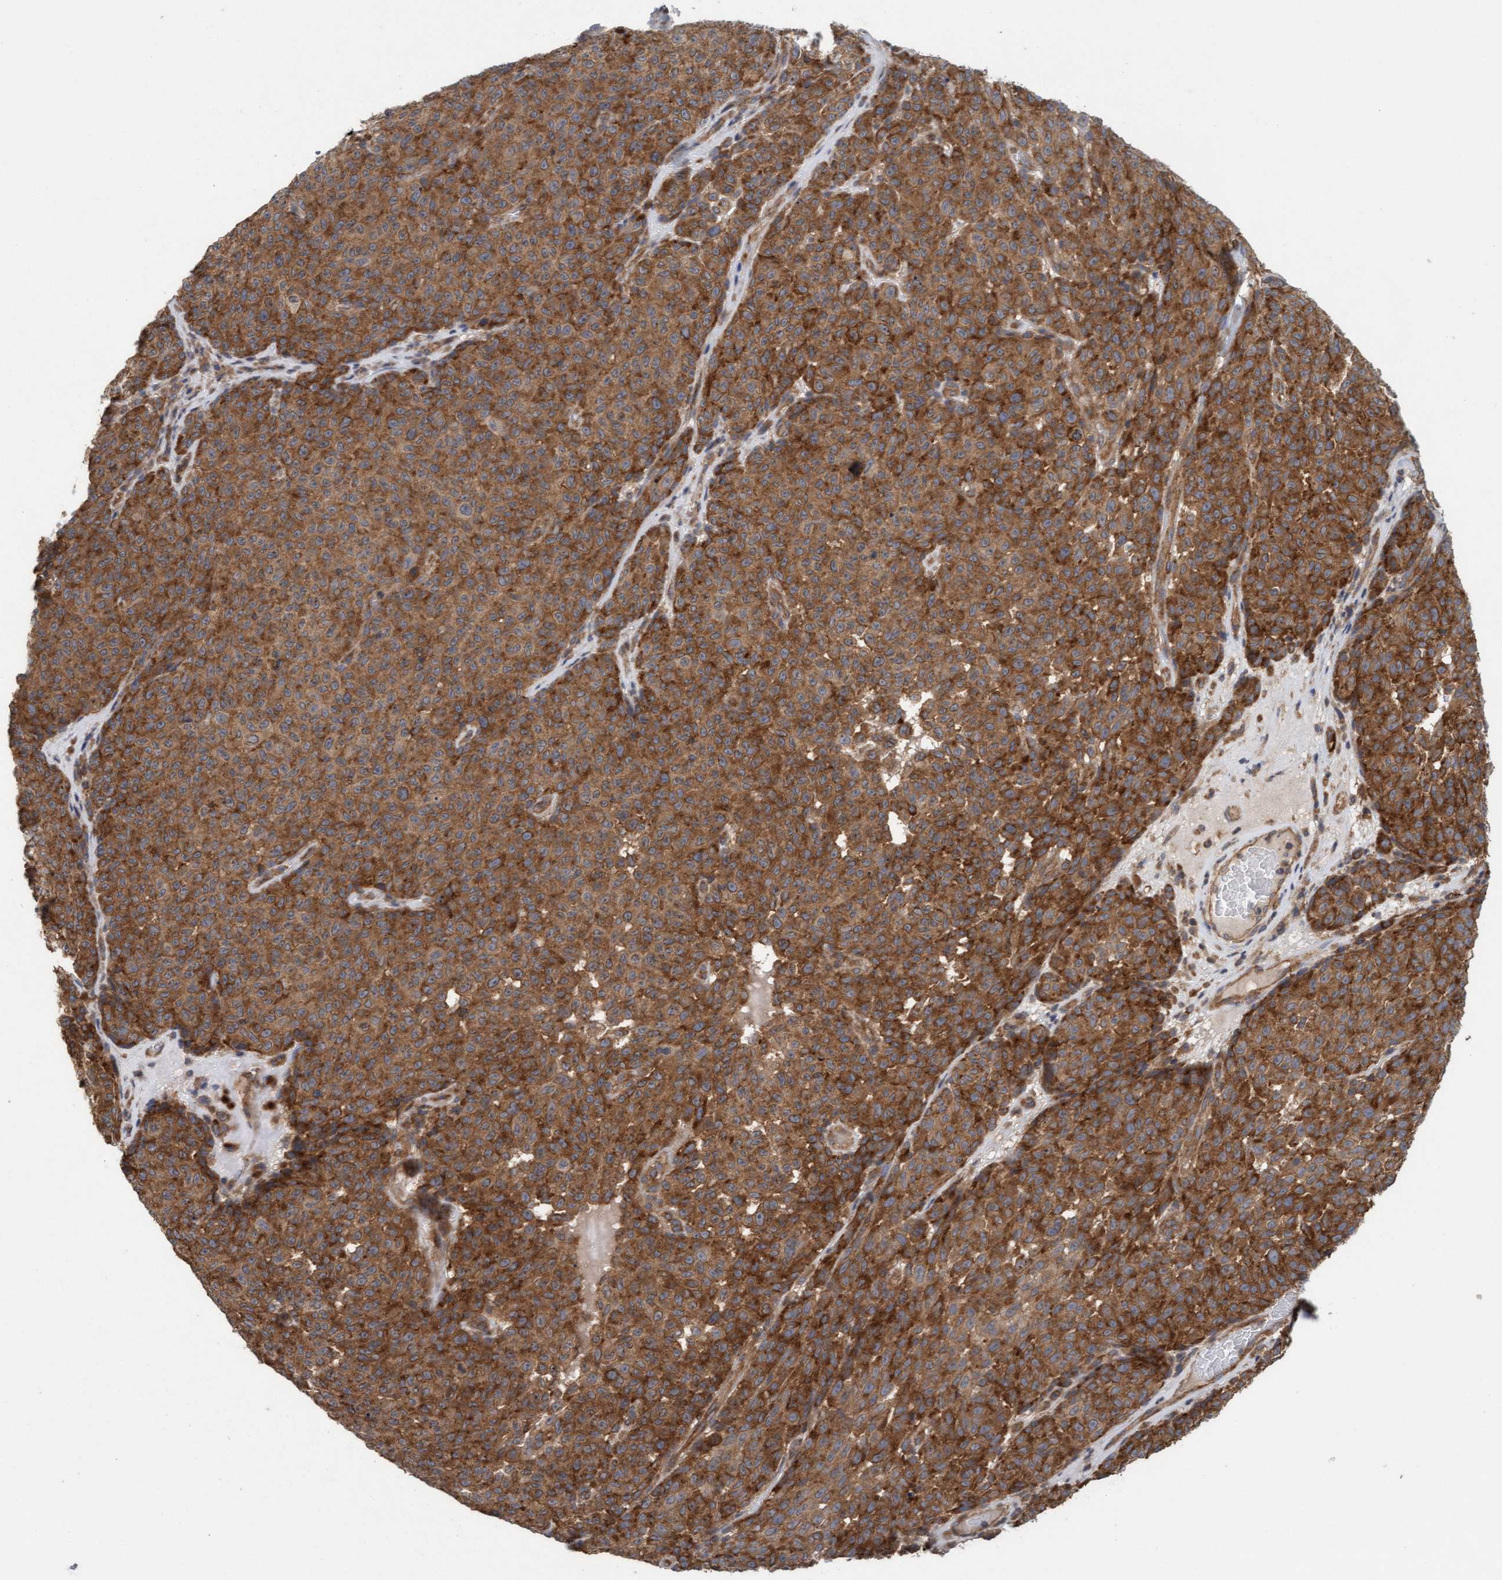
{"staining": {"intensity": "strong", "quantity": ">75%", "location": "cytoplasmic/membranous"}, "tissue": "melanoma", "cell_type": "Tumor cells", "image_type": "cancer", "snomed": [{"axis": "morphology", "description": "Malignant melanoma, NOS"}, {"axis": "topography", "description": "Skin"}], "caption": "Immunohistochemical staining of melanoma shows high levels of strong cytoplasmic/membranous staining in approximately >75% of tumor cells.", "gene": "FXR2", "patient": {"sex": "female", "age": 82}}